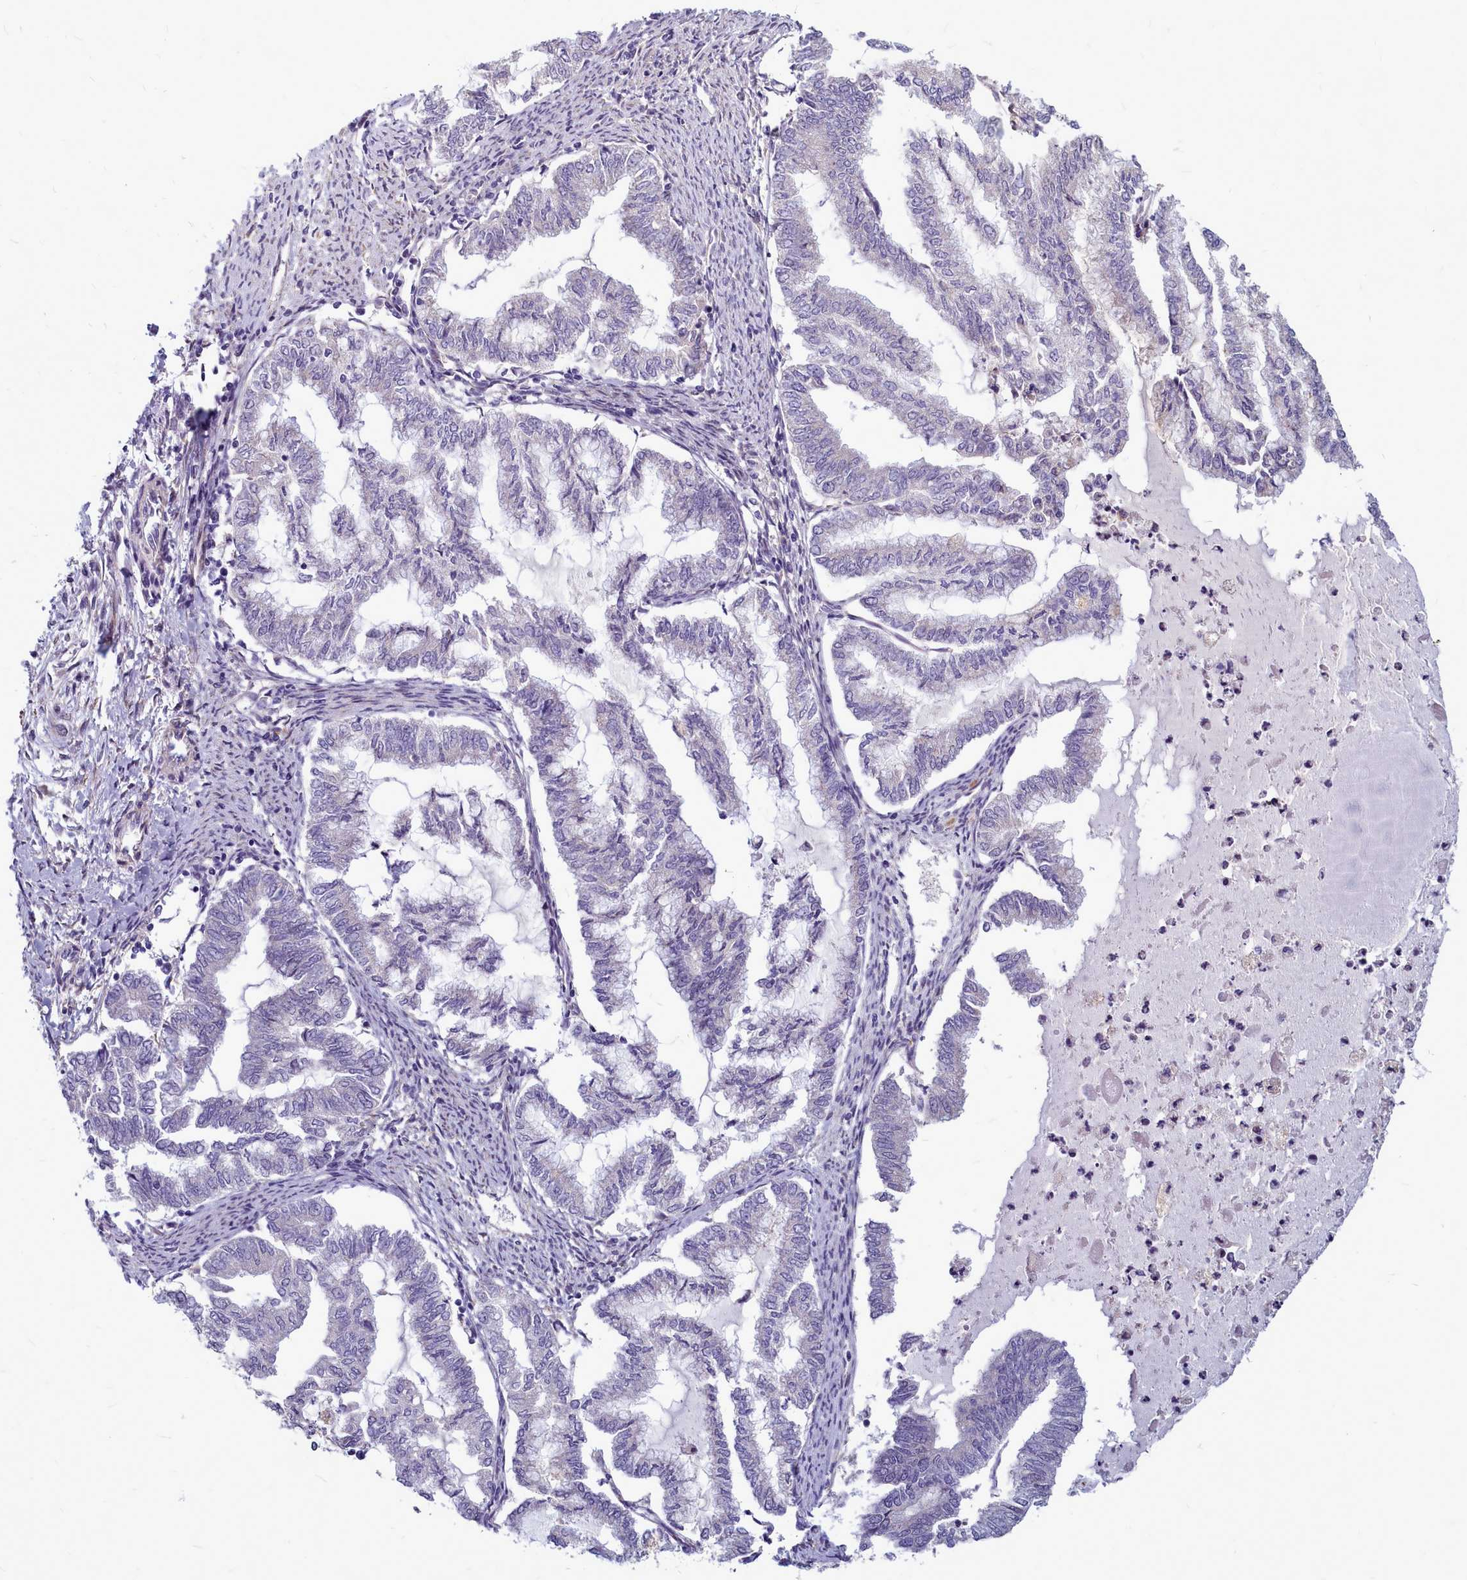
{"staining": {"intensity": "weak", "quantity": "<25%", "location": "cytoplasmic/membranous"}, "tissue": "endometrial cancer", "cell_type": "Tumor cells", "image_type": "cancer", "snomed": [{"axis": "morphology", "description": "Adenocarcinoma, NOS"}, {"axis": "topography", "description": "Endometrium"}], "caption": "Tumor cells show no significant protein expression in endometrial cancer (adenocarcinoma).", "gene": "SMPD4", "patient": {"sex": "female", "age": 79}}